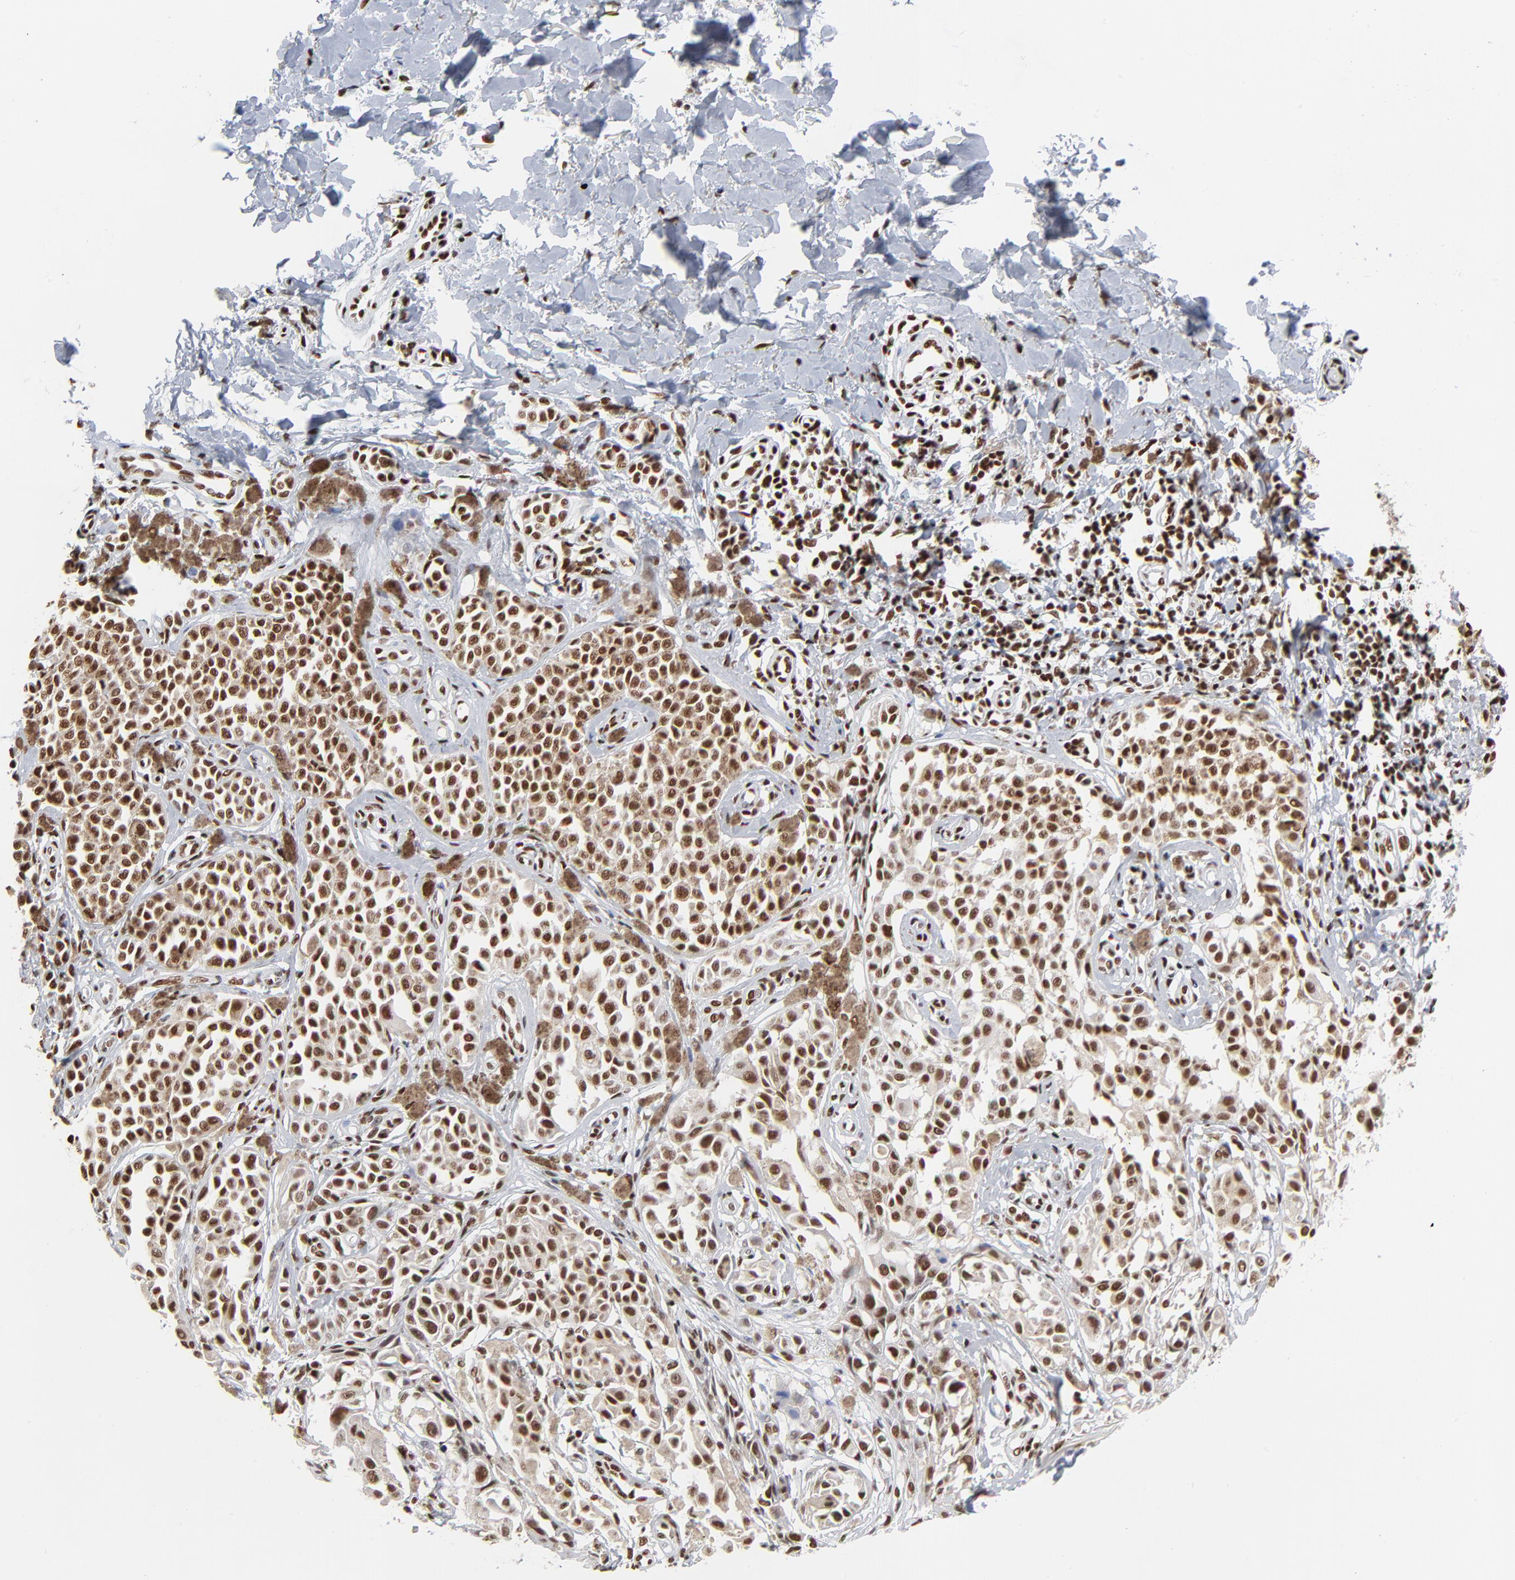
{"staining": {"intensity": "strong", "quantity": ">75%", "location": "nuclear"}, "tissue": "melanoma", "cell_type": "Tumor cells", "image_type": "cancer", "snomed": [{"axis": "morphology", "description": "Malignant melanoma, NOS"}, {"axis": "topography", "description": "Skin"}], "caption": "Protein expression analysis of human malignant melanoma reveals strong nuclear staining in approximately >75% of tumor cells.", "gene": "CREB1", "patient": {"sex": "female", "age": 38}}